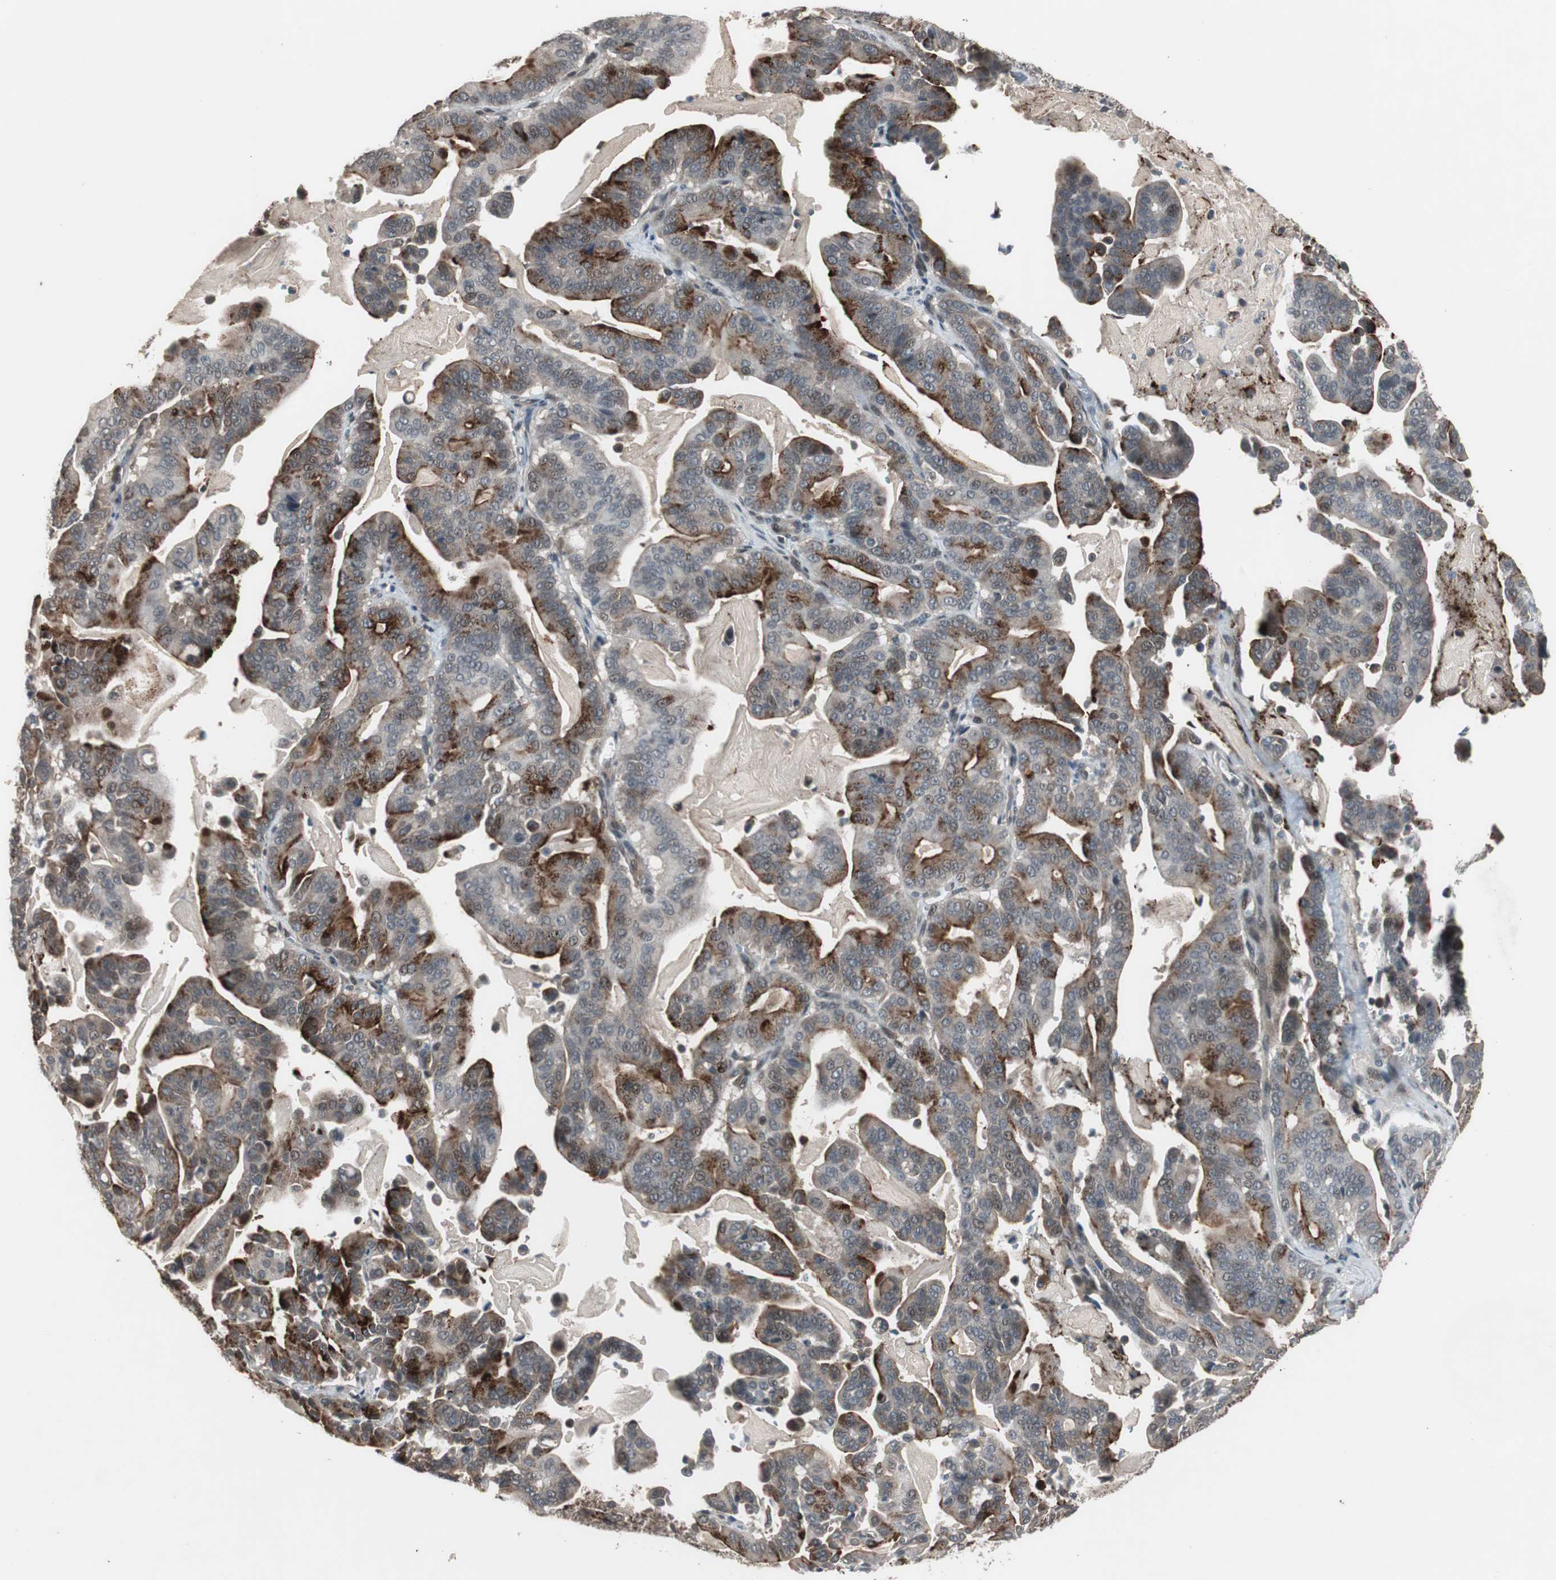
{"staining": {"intensity": "strong", "quantity": "25%-75%", "location": "cytoplasmic/membranous"}, "tissue": "pancreatic cancer", "cell_type": "Tumor cells", "image_type": "cancer", "snomed": [{"axis": "morphology", "description": "Adenocarcinoma, NOS"}, {"axis": "topography", "description": "Pancreas"}], "caption": "Human adenocarcinoma (pancreatic) stained with a brown dye reveals strong cytoplasmic/membranous positive positivity in about 25%-75% of tumor cells.", "gene": "BOLA1", "patient": {"sex": "male", "age": 63}}